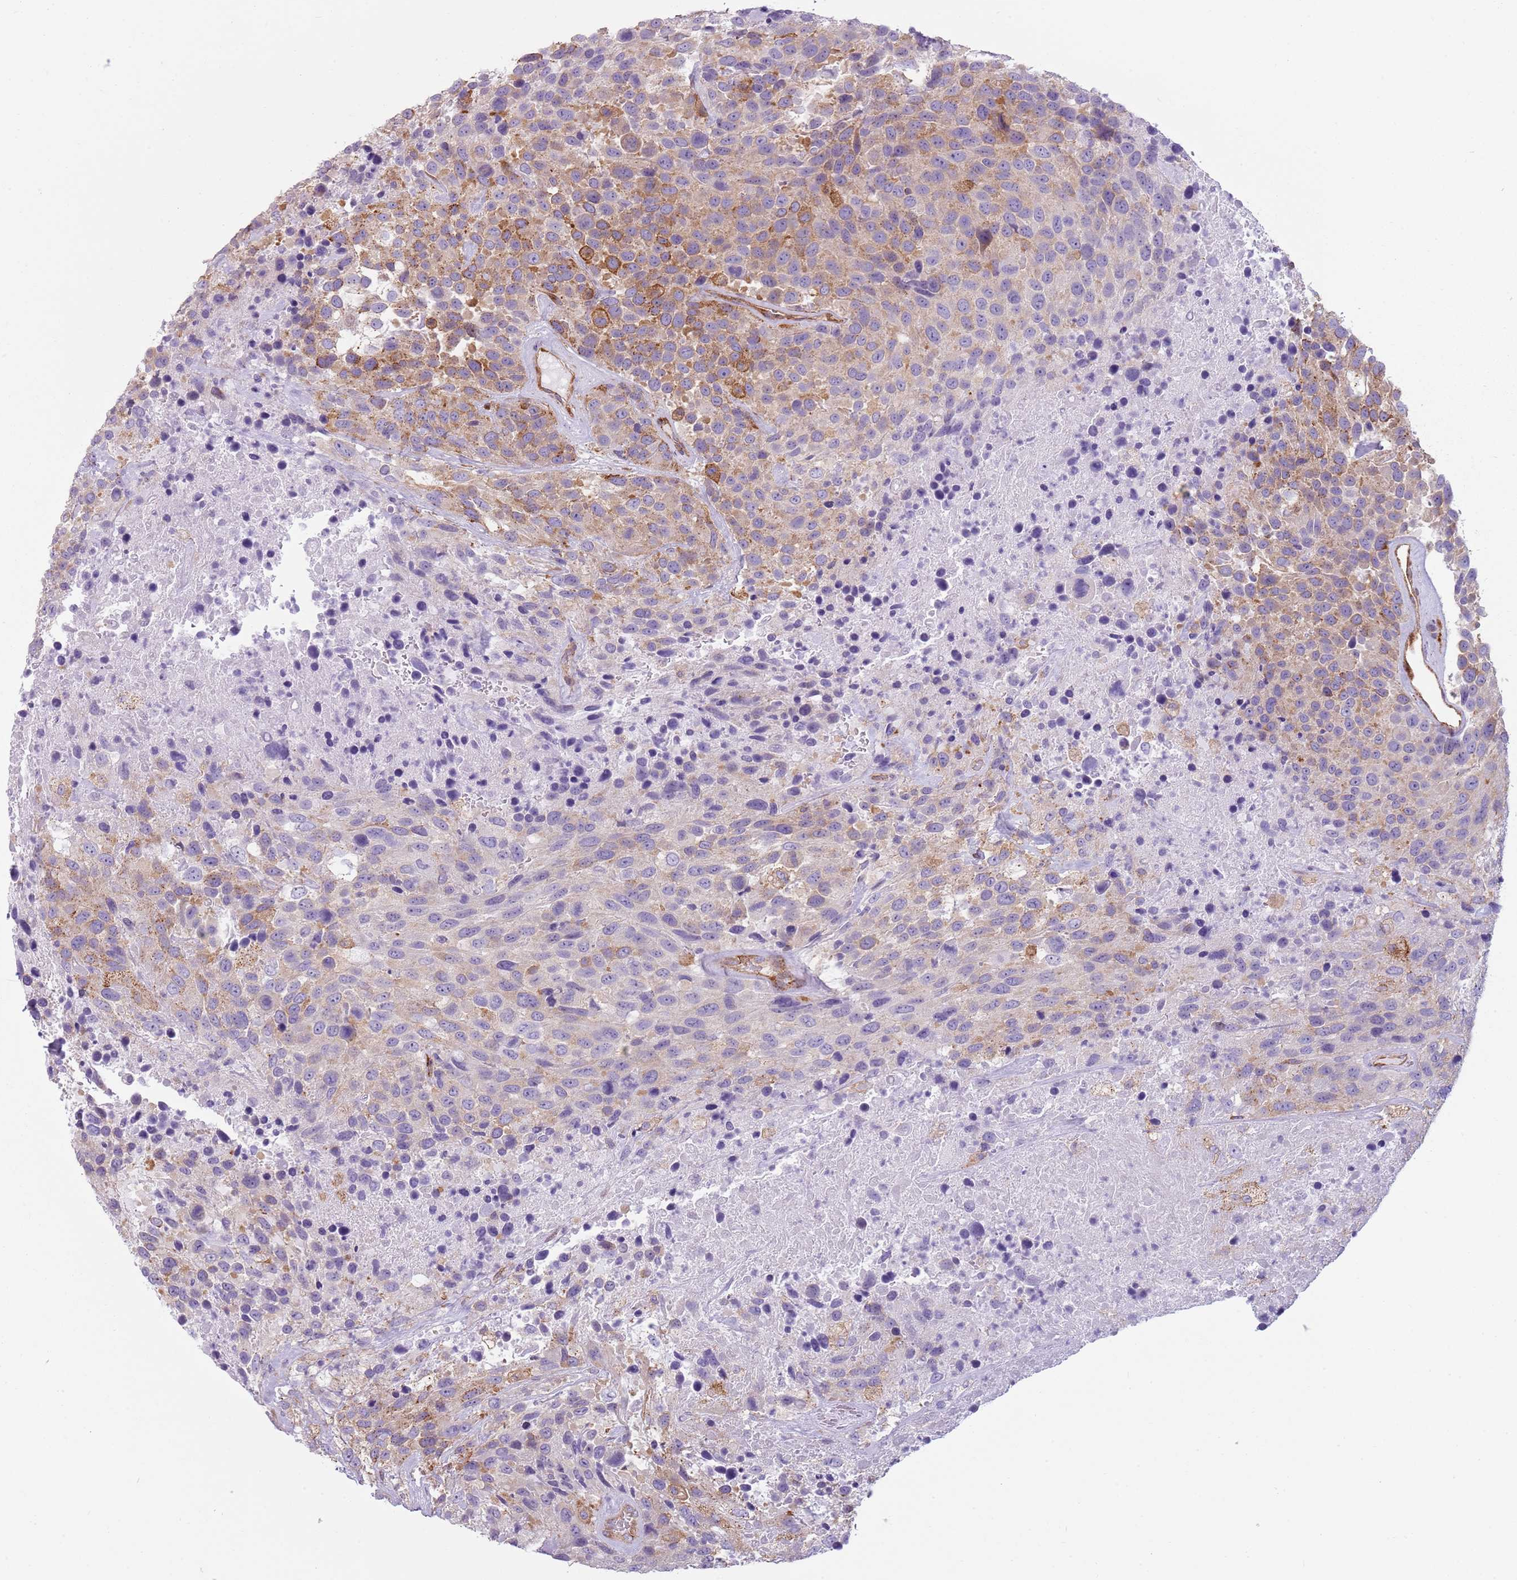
{"staining": {"intensity": "moderate", "quantity": "25%-75%", "location": "cytoplasmic/membranous"}, "tissue": "urothelial cancer", "cell_type": "Tumor cells", "image_type": "cancer", "snomed": [{"axis": "morphology", "description": "Urothelial carcinoma, High grade"}, {"axis": "topography", "description": "Urinary bladder"}], "caption": "Urothelial cancer stained for a protein exhibits moderate cytoplasmic/membranous positivity in tumor cells.", "gene": "SNX1", "patient": {"sex": "female", "age": 70}}